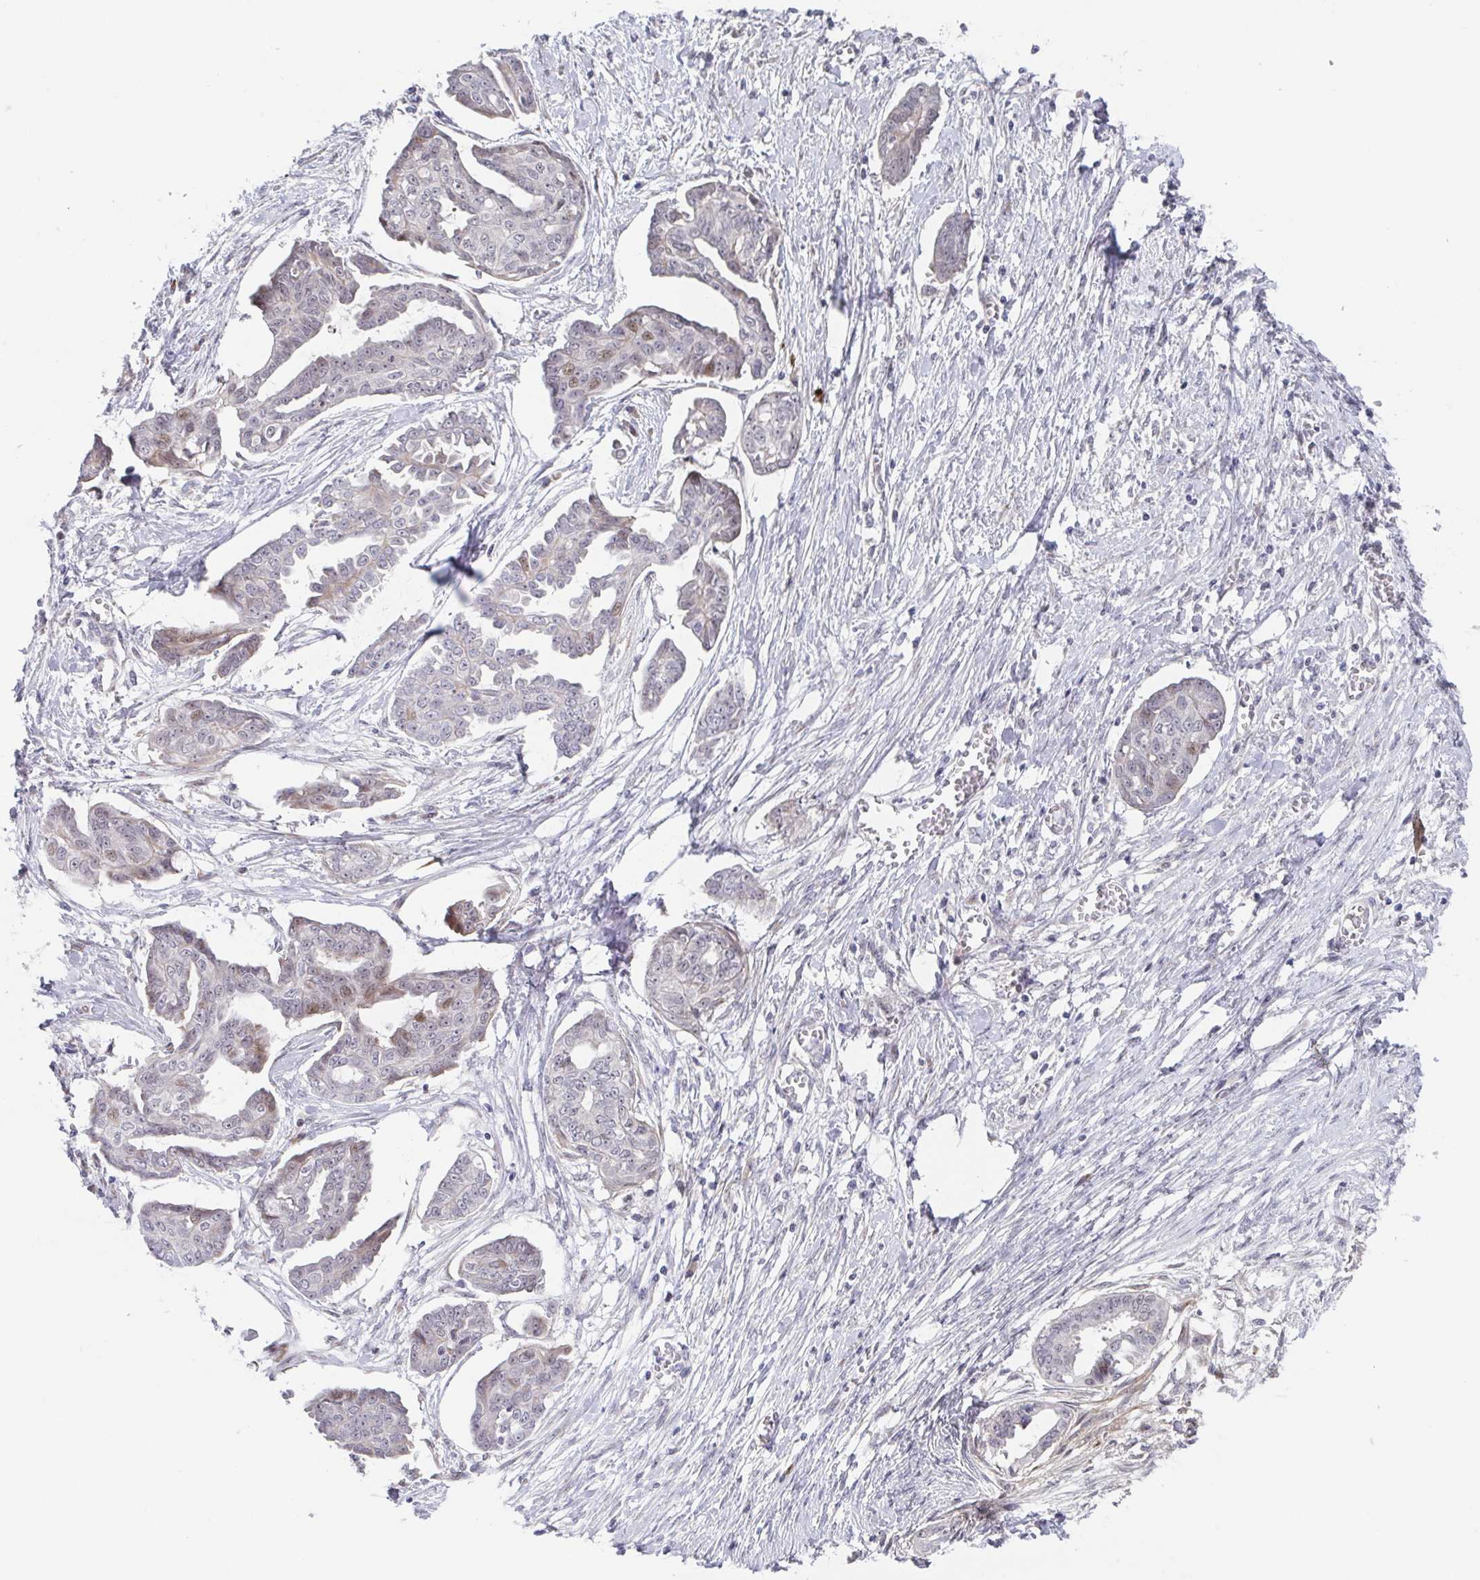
{"staining": {"intensity": "weak", "quantity": "<25%", "location": "nuclear"}, "tissue": "ovarian cancer", "cell_type": "Tumor cells", "image_type": "cancer", "snomed": [{"axis": "morphology", "description": "Cystadenocarcinoma, serous, NOS"}, {"axis": "topography", "description": "Ovary"}], "caption": "The micrograph displays no significant positivity in tumor cells of serous cystadenocarcinoma (ovarian). (DAB (3,3'-diaminobenzidine) immunohistochemistry (IHC) with hematoxylin counter stain).", "gene": "POU2F3", "patient": {"sex": "female", "age": 71}}